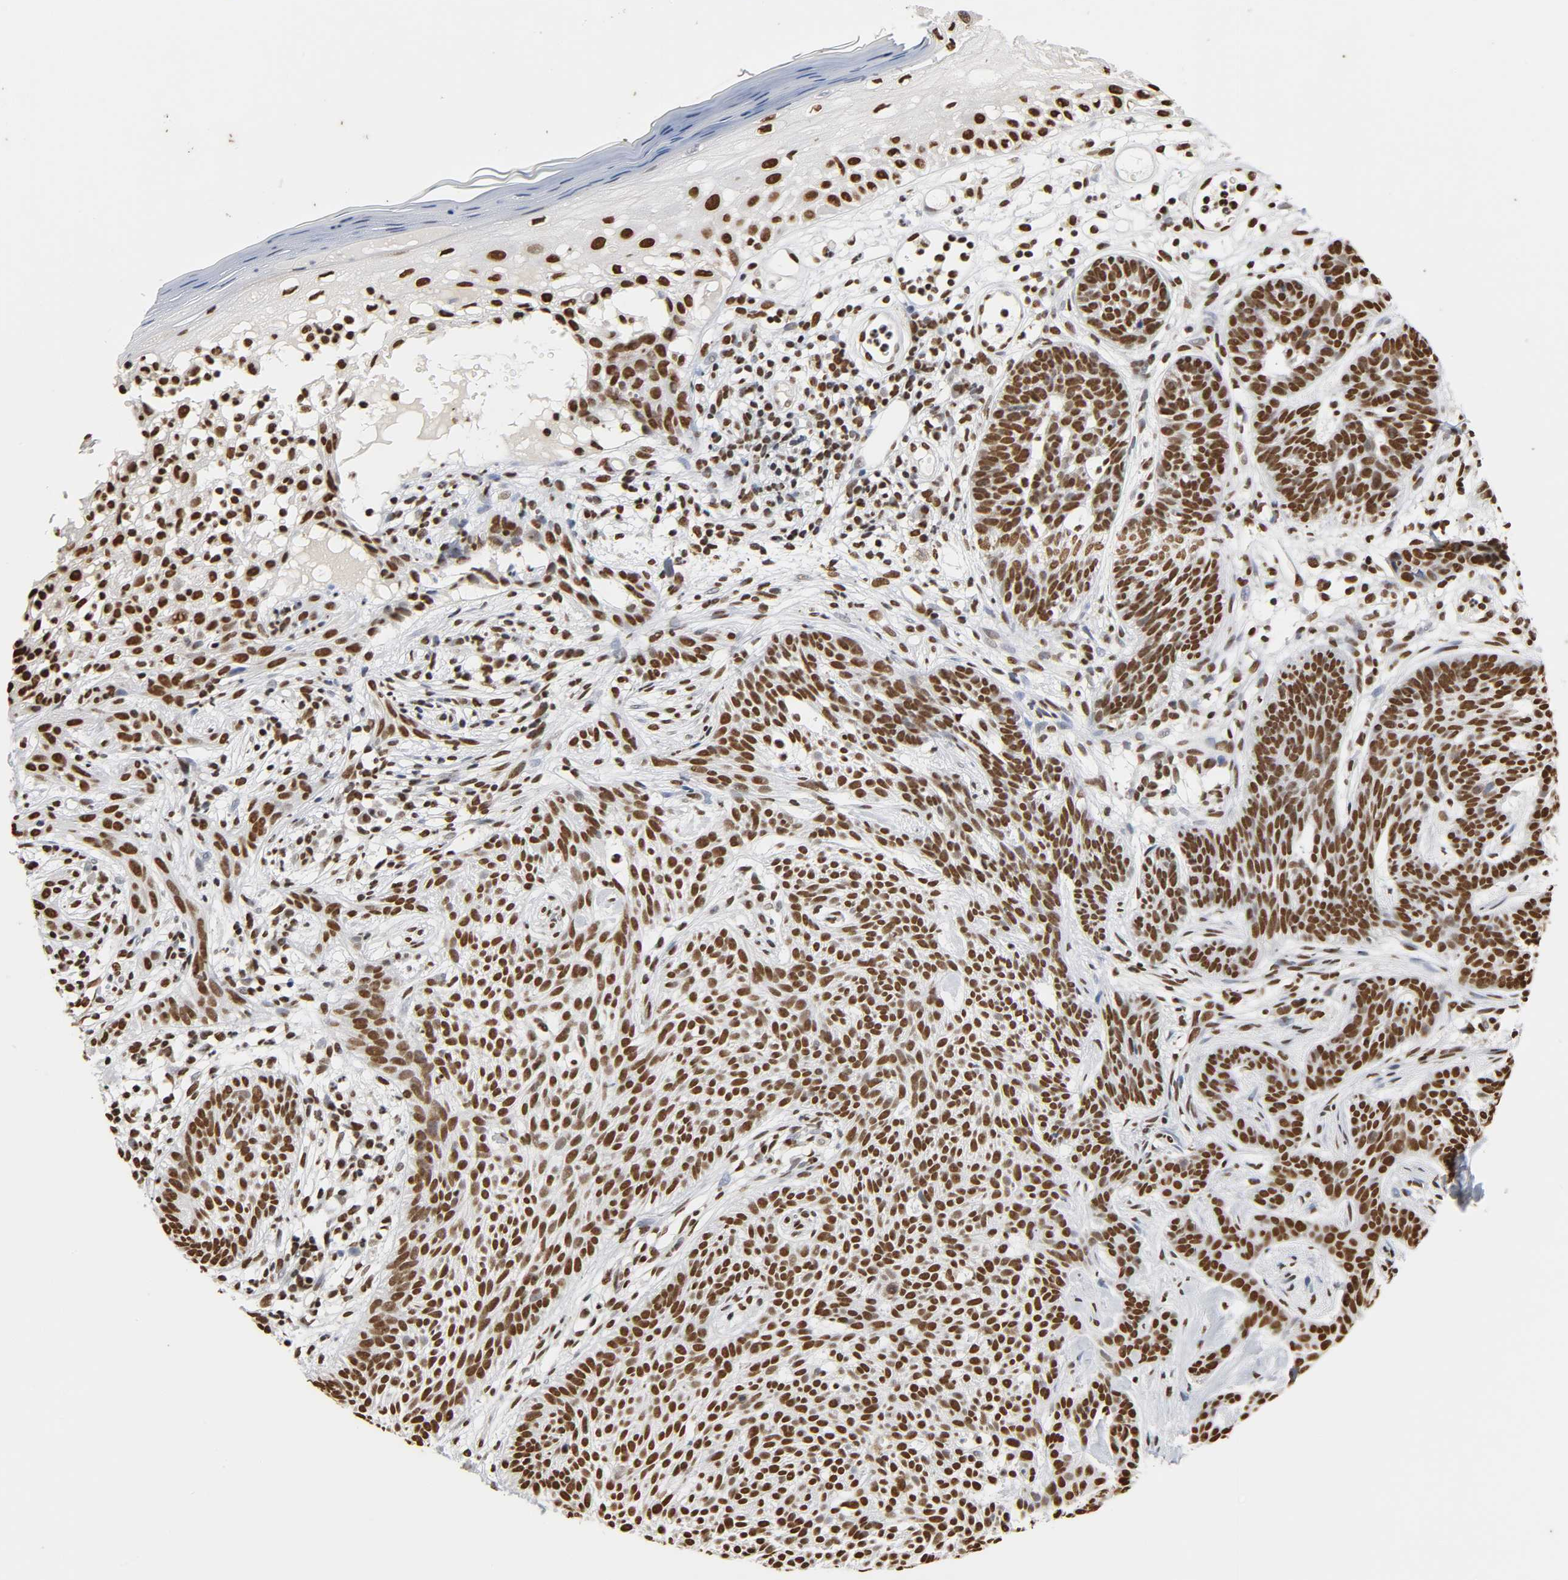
{"staining": {"intensity": "strong", "quantity": ">75%", "location": "nuclear"}, "tissue": "skin cancer", "cell_type": "Tumor cells", "image_type": "cancer", "snomed": [{"axis": "morphology", "description": "Normal tissue, NOS"}, {"axis": "morphology", "description": "Basal cell carcinoma"}, {"axis": "topography", "description": "Skin"}], "caption": "Protein staining of skin cancer tissue demonstrates strong nuclear expression in approximately >75% of tumor cells.", "gene": "HNRNPC", "patient": {"sex": "female", "age": 69}}